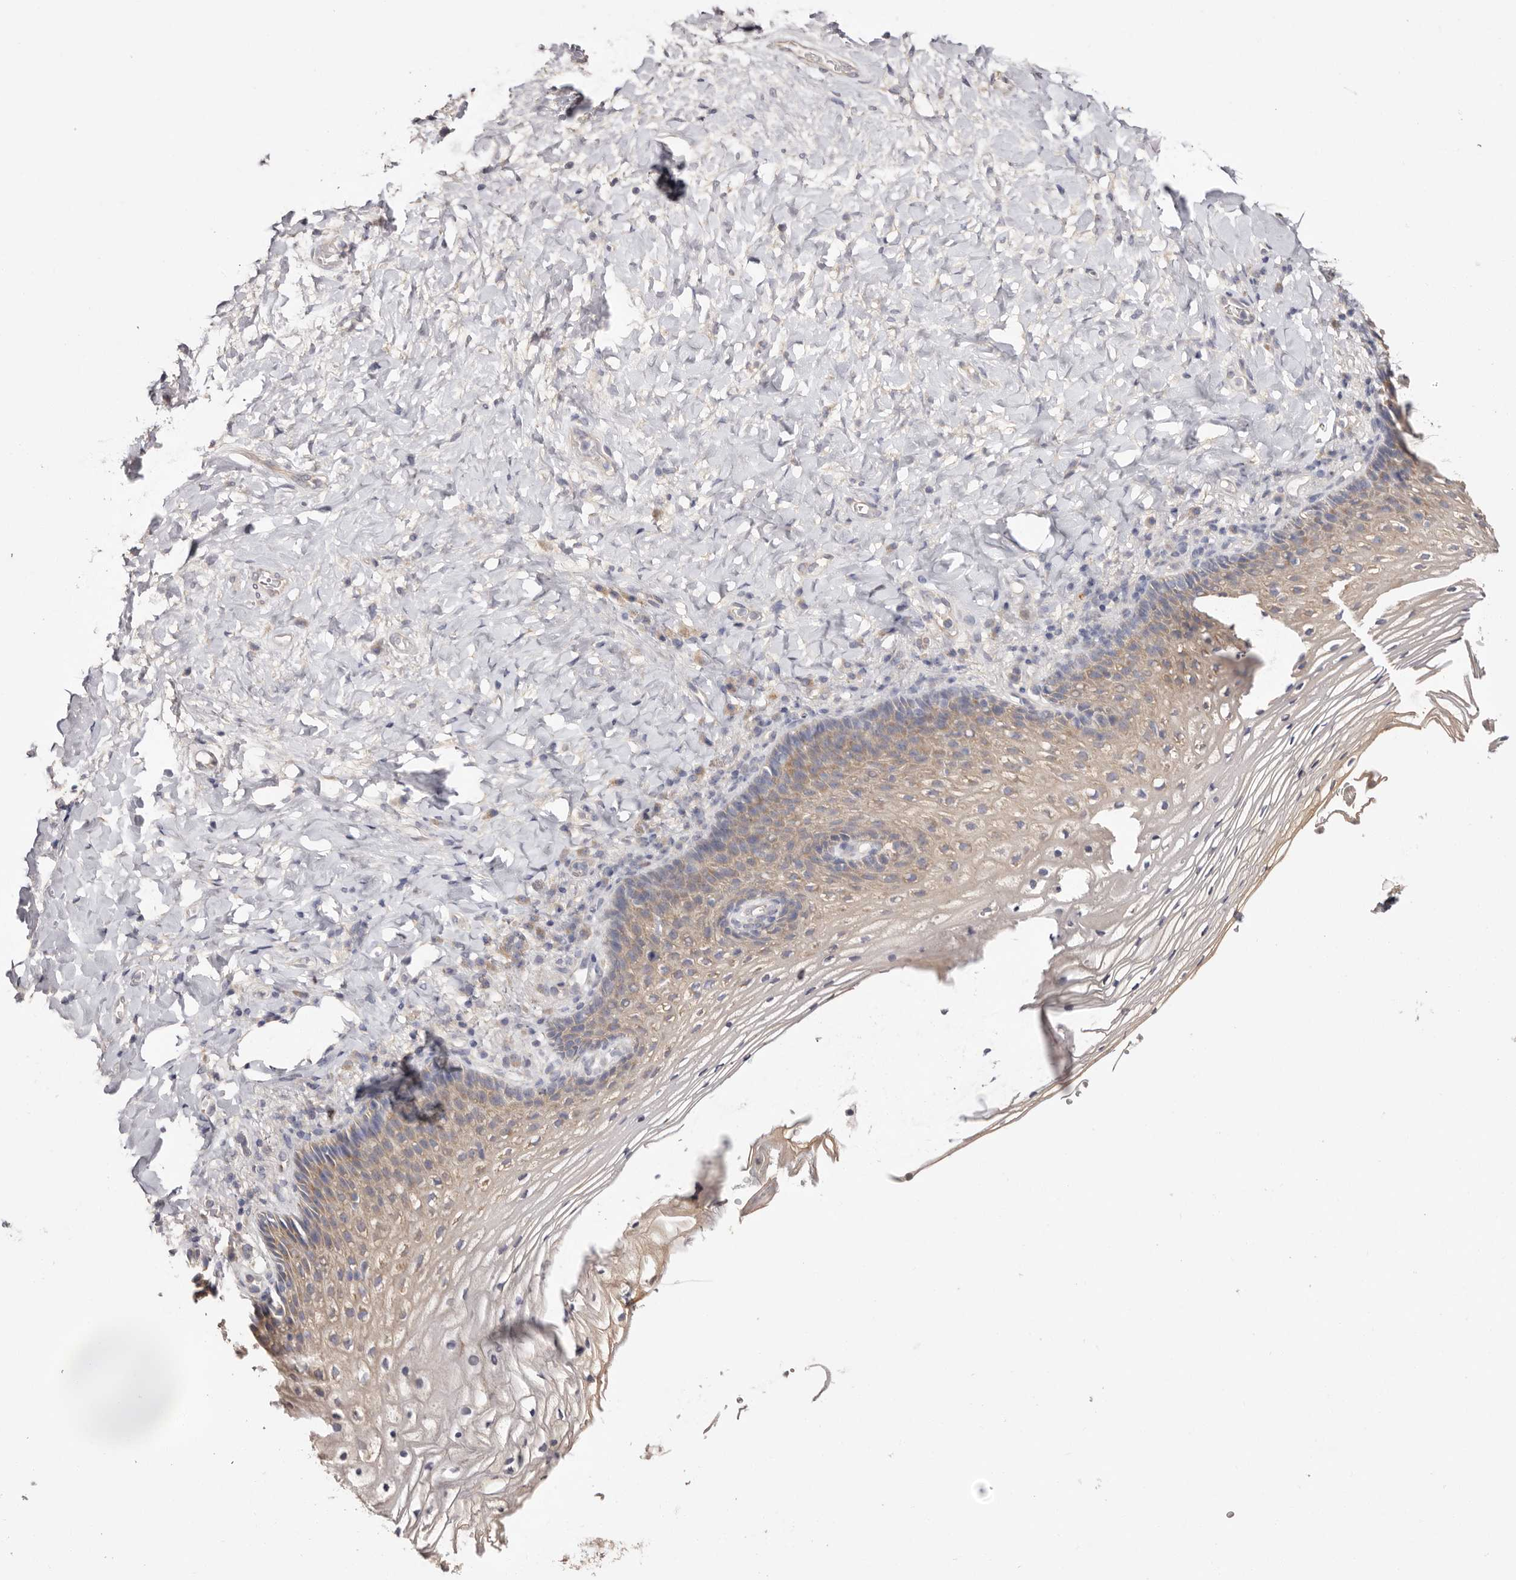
{"staining": {"intensity": "moderate", "quantity": ">75%", "location": "cytoplasmic/membranous"}, "tissue": "vagina", "cell_type": "Squamous epithelial cells", "image_type": "normal", "snomed": [{"axis": "morphology", "description": "Normal tissue, NOS"}, {"axis": "topography", "description": "Vagina"}], "caption": "Squamous epithelial cells reveal moderate cytoplasmic/membranous positivity in approximately >75% of cells in benign vagina.", "gene": "FAM167B", "patient": {"sex": "female", "age": 60}}